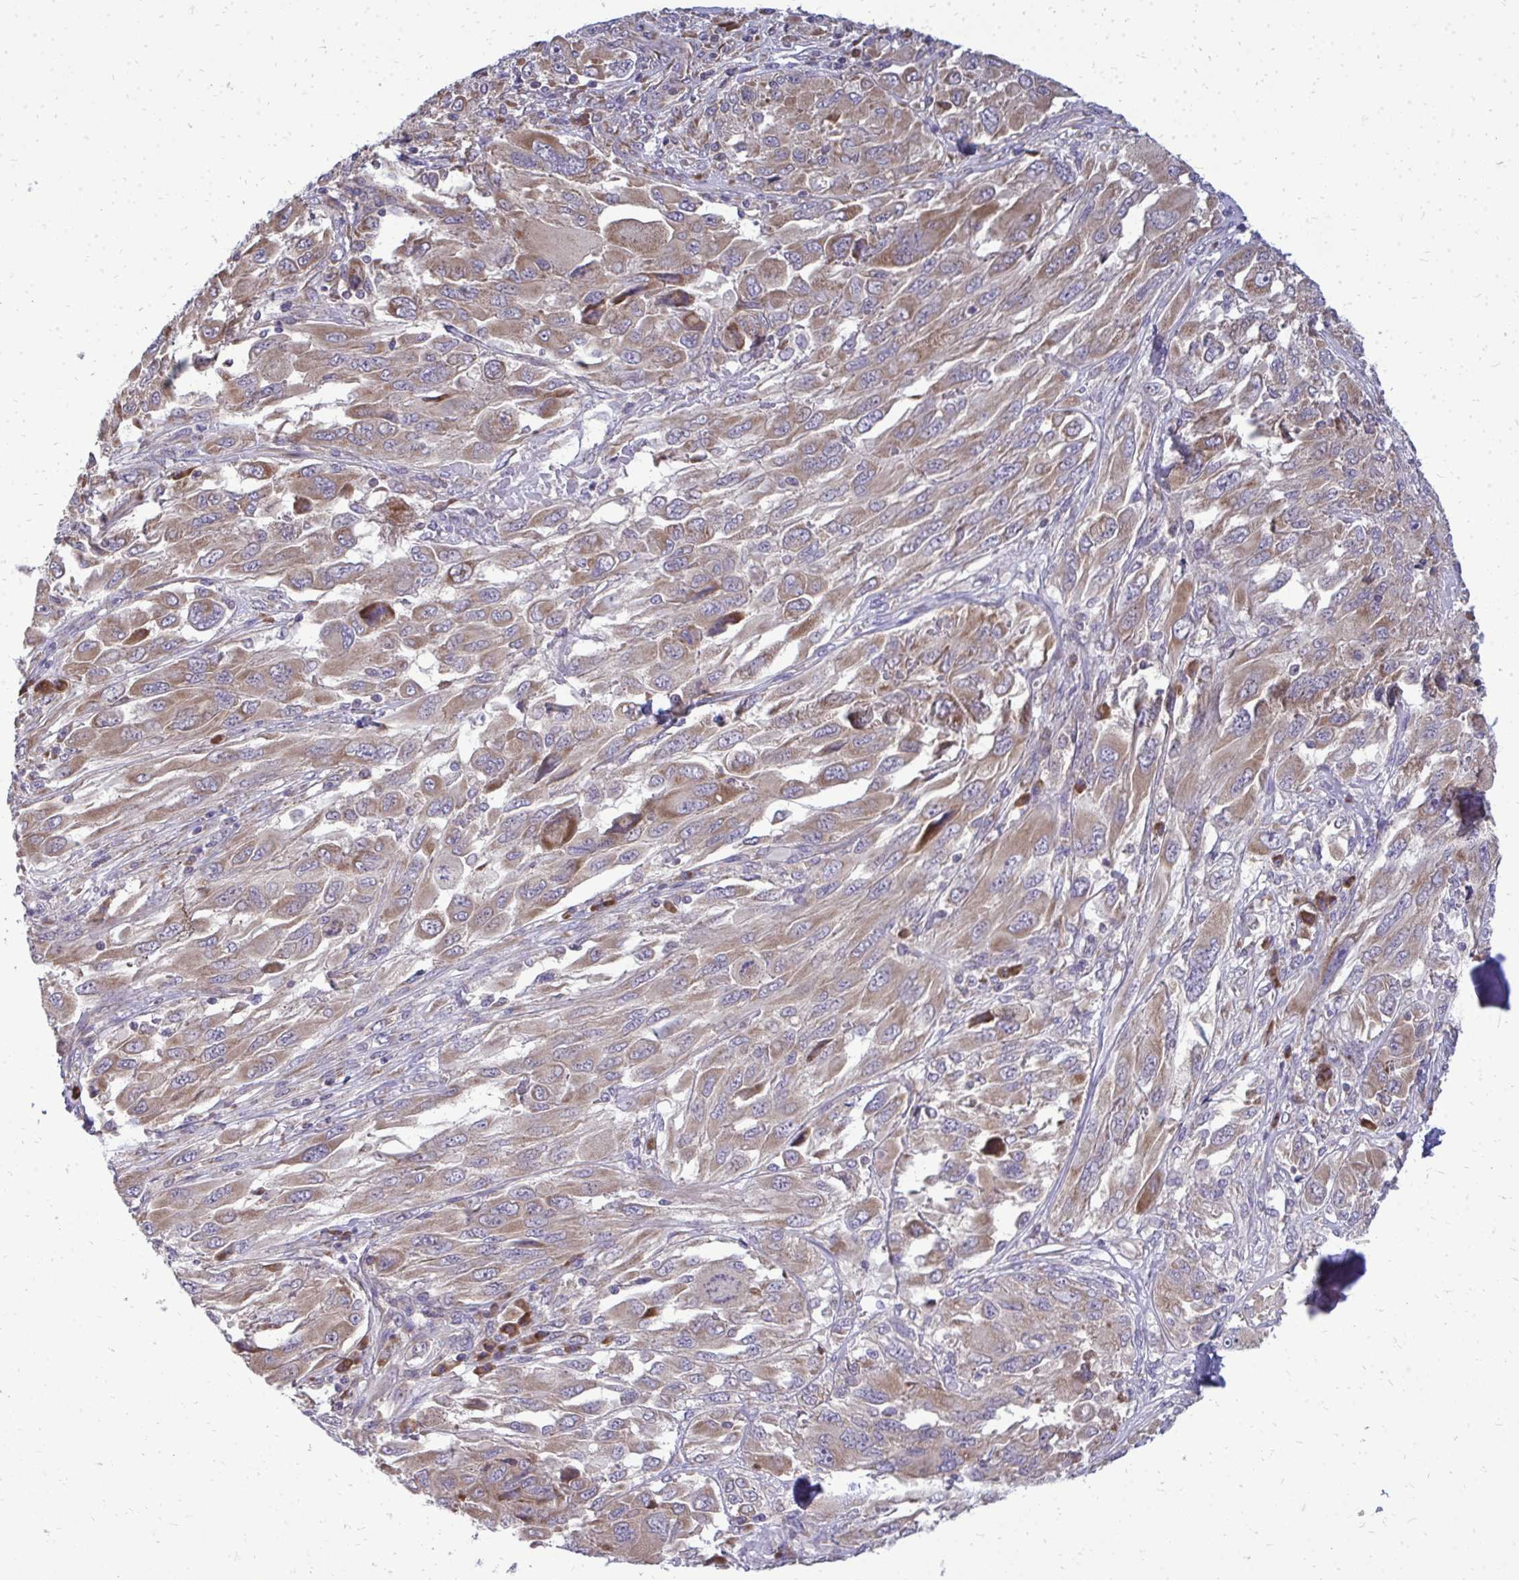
{"staining": {"intensity": "moderate", "quantity": ">75%", "location": "cytoplasmic/membranous"}, "tissue": "melanoma", "cell_type": "Tumor cells", "image_type": "cancer", "snomed": [{"axis": "morphology", "description": "Malignant melanoma, NOS"}, {"axis": "topography", "description": "Skin"}], "caption": "IHC histopathology image of neoplastic tissue: human malignant melanoma stained using immunohistochemistry (IHC) exhibits medium levels of moderate protein expression localized specifically in the cytoplasmic/membranous of tumor cells, appearing as a cytoplasmic/membranous brown color.", "gene": "RPLP2", "patient": {"sex": "female", "age": 91}}